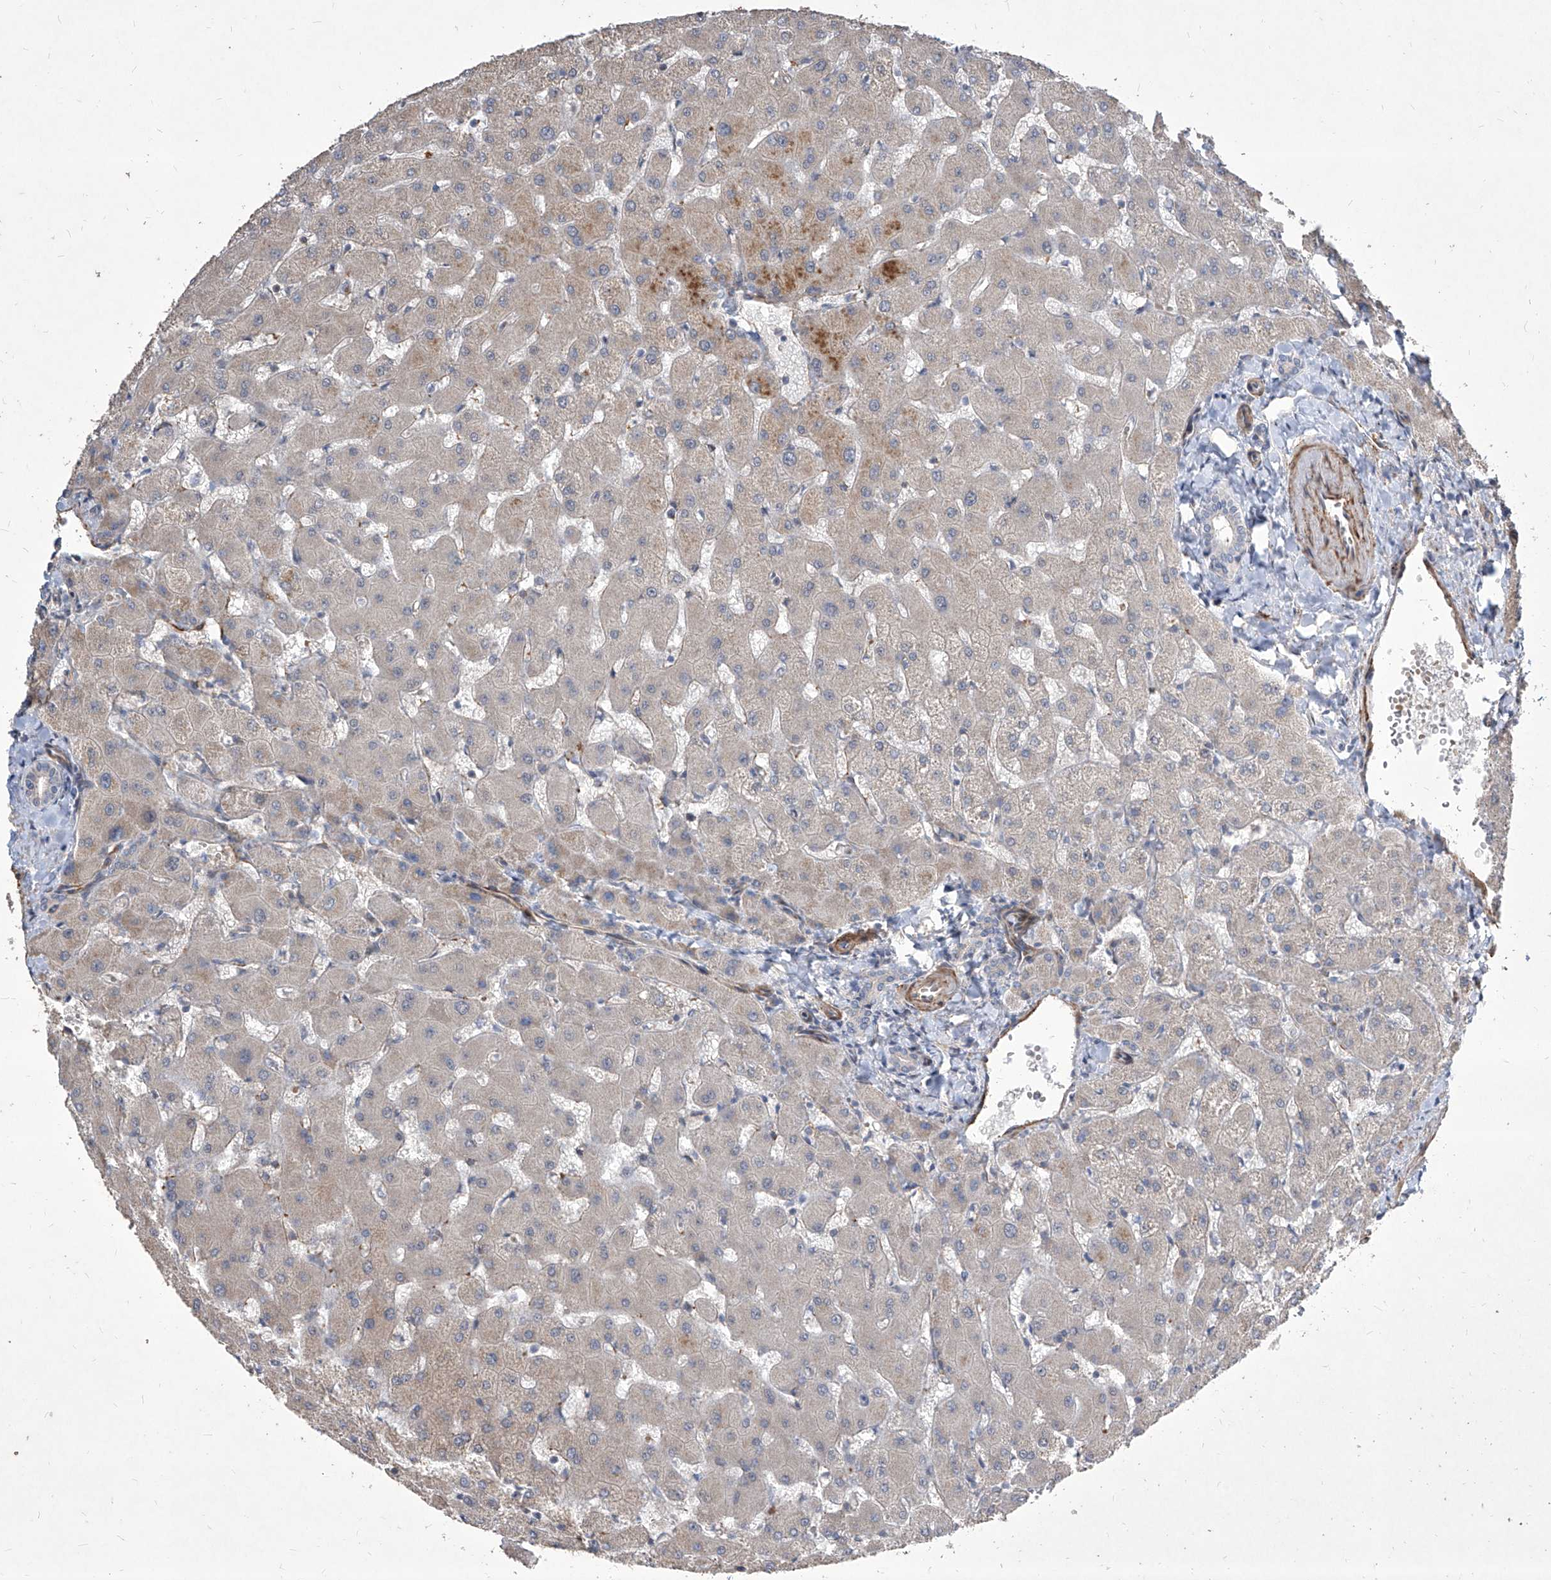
{"staining": {"intensity": "negative", "quantity": "none", "location": "none"}, "tissue": "liver", "cell_type": "Cholangiocytes", "image_type": "normal", "snomed": [{"axis": "morphology", "description": "Normal tissue, NOS"}, {"axis": "topography", "description": "Liver"}], "caption": "An immunohistochemistry (IHC) histopathology image of unremarkable liver is shown. There is no staining in cholangiocytes of liver.", "gene": "FAM83B", "patient": {"sex": "female", "age": 63}}